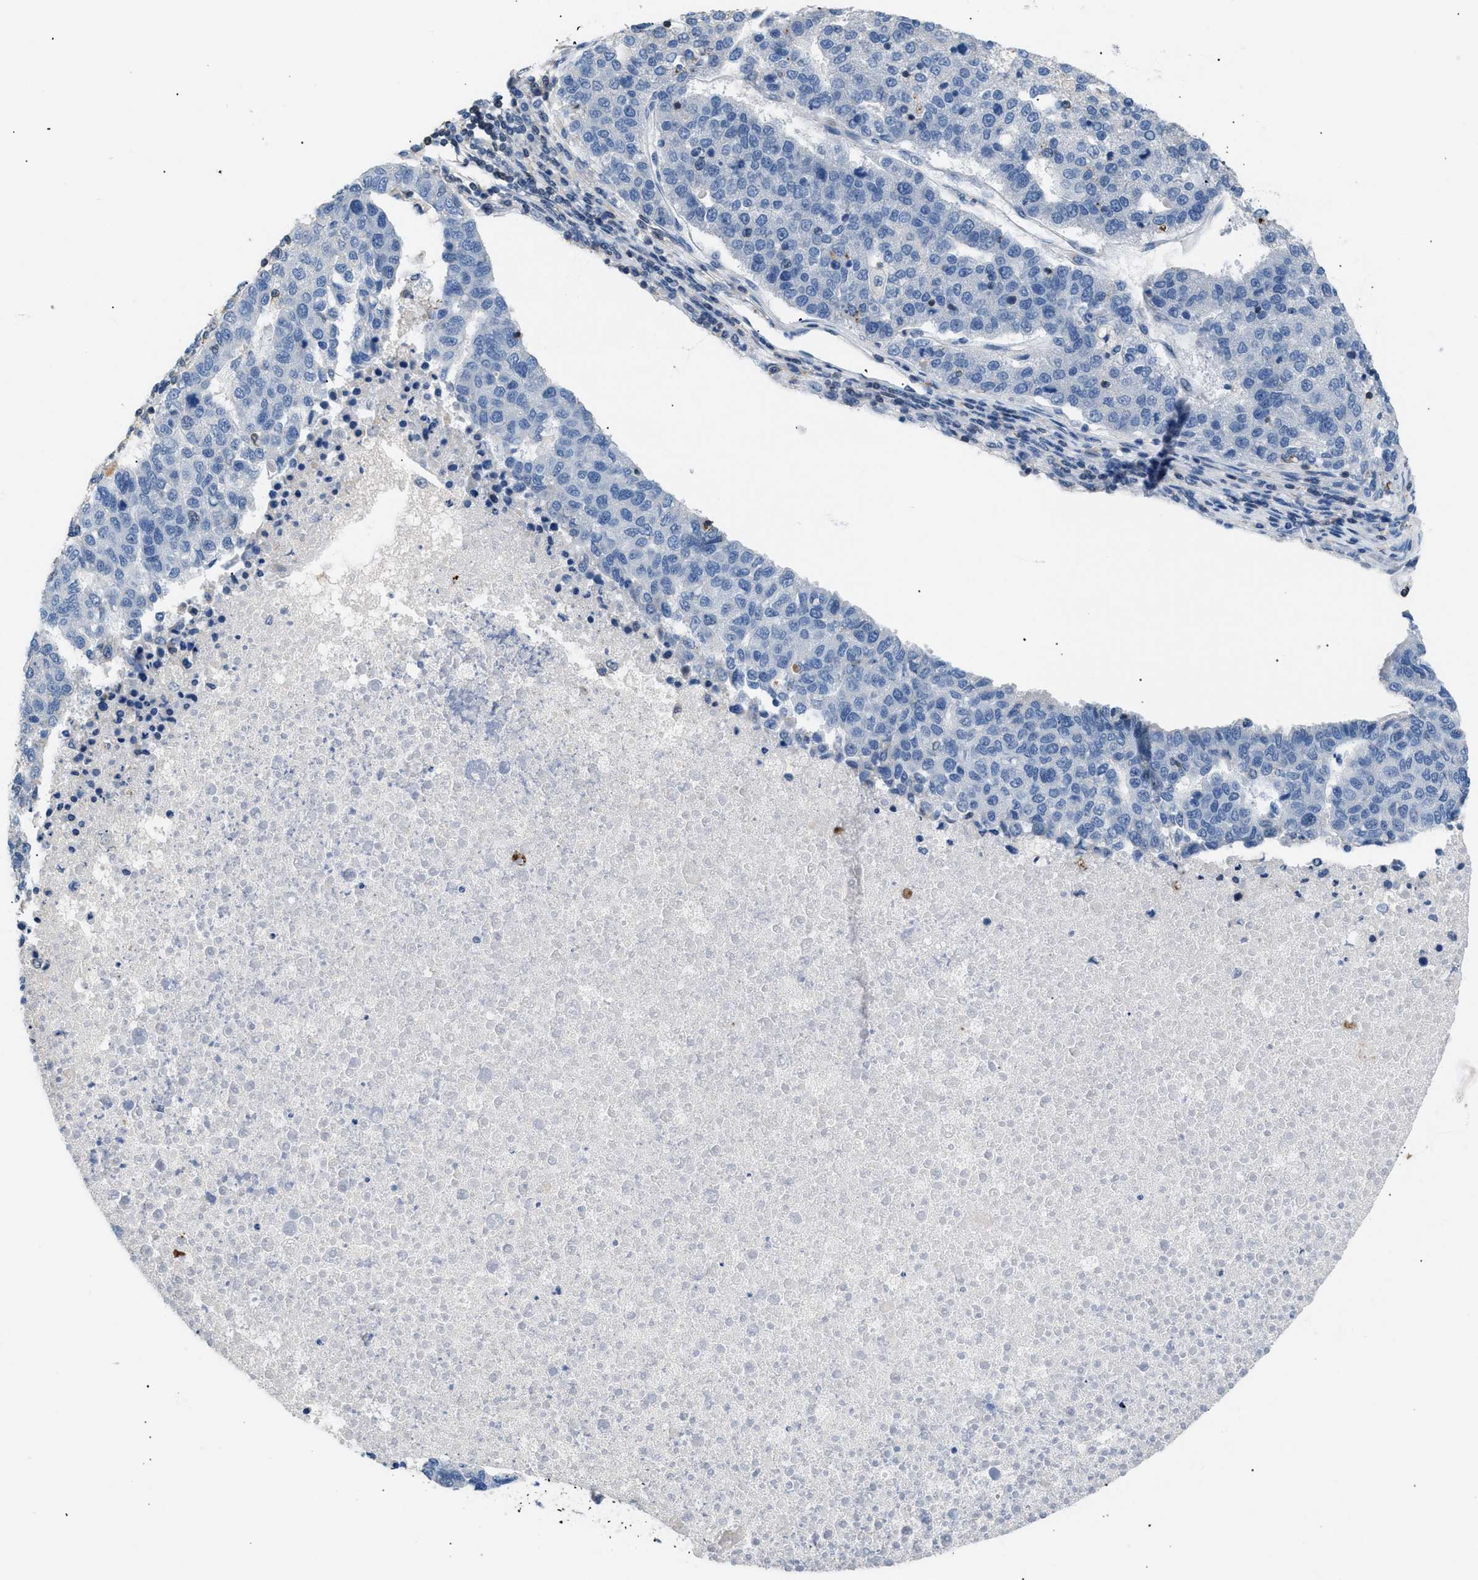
{"staining": {"intensity": "negative", "quantity": "none", "location": "none"}, "tissue": "pancreatic cancer", "cell_type": "Tumor cells", "image_type": "cancer", "snomed": [{"axis": "morphology", "description": "Adenocarcinoma, NOS"}, {"axis": "topography", "description": "Pancreas"}], "caption": "IHC of human pancreatic adenocarcinoma exhibits no expression in tumor cells.", "gene": "KCNC3", "patient": {"sex": "female", "age": 61}}